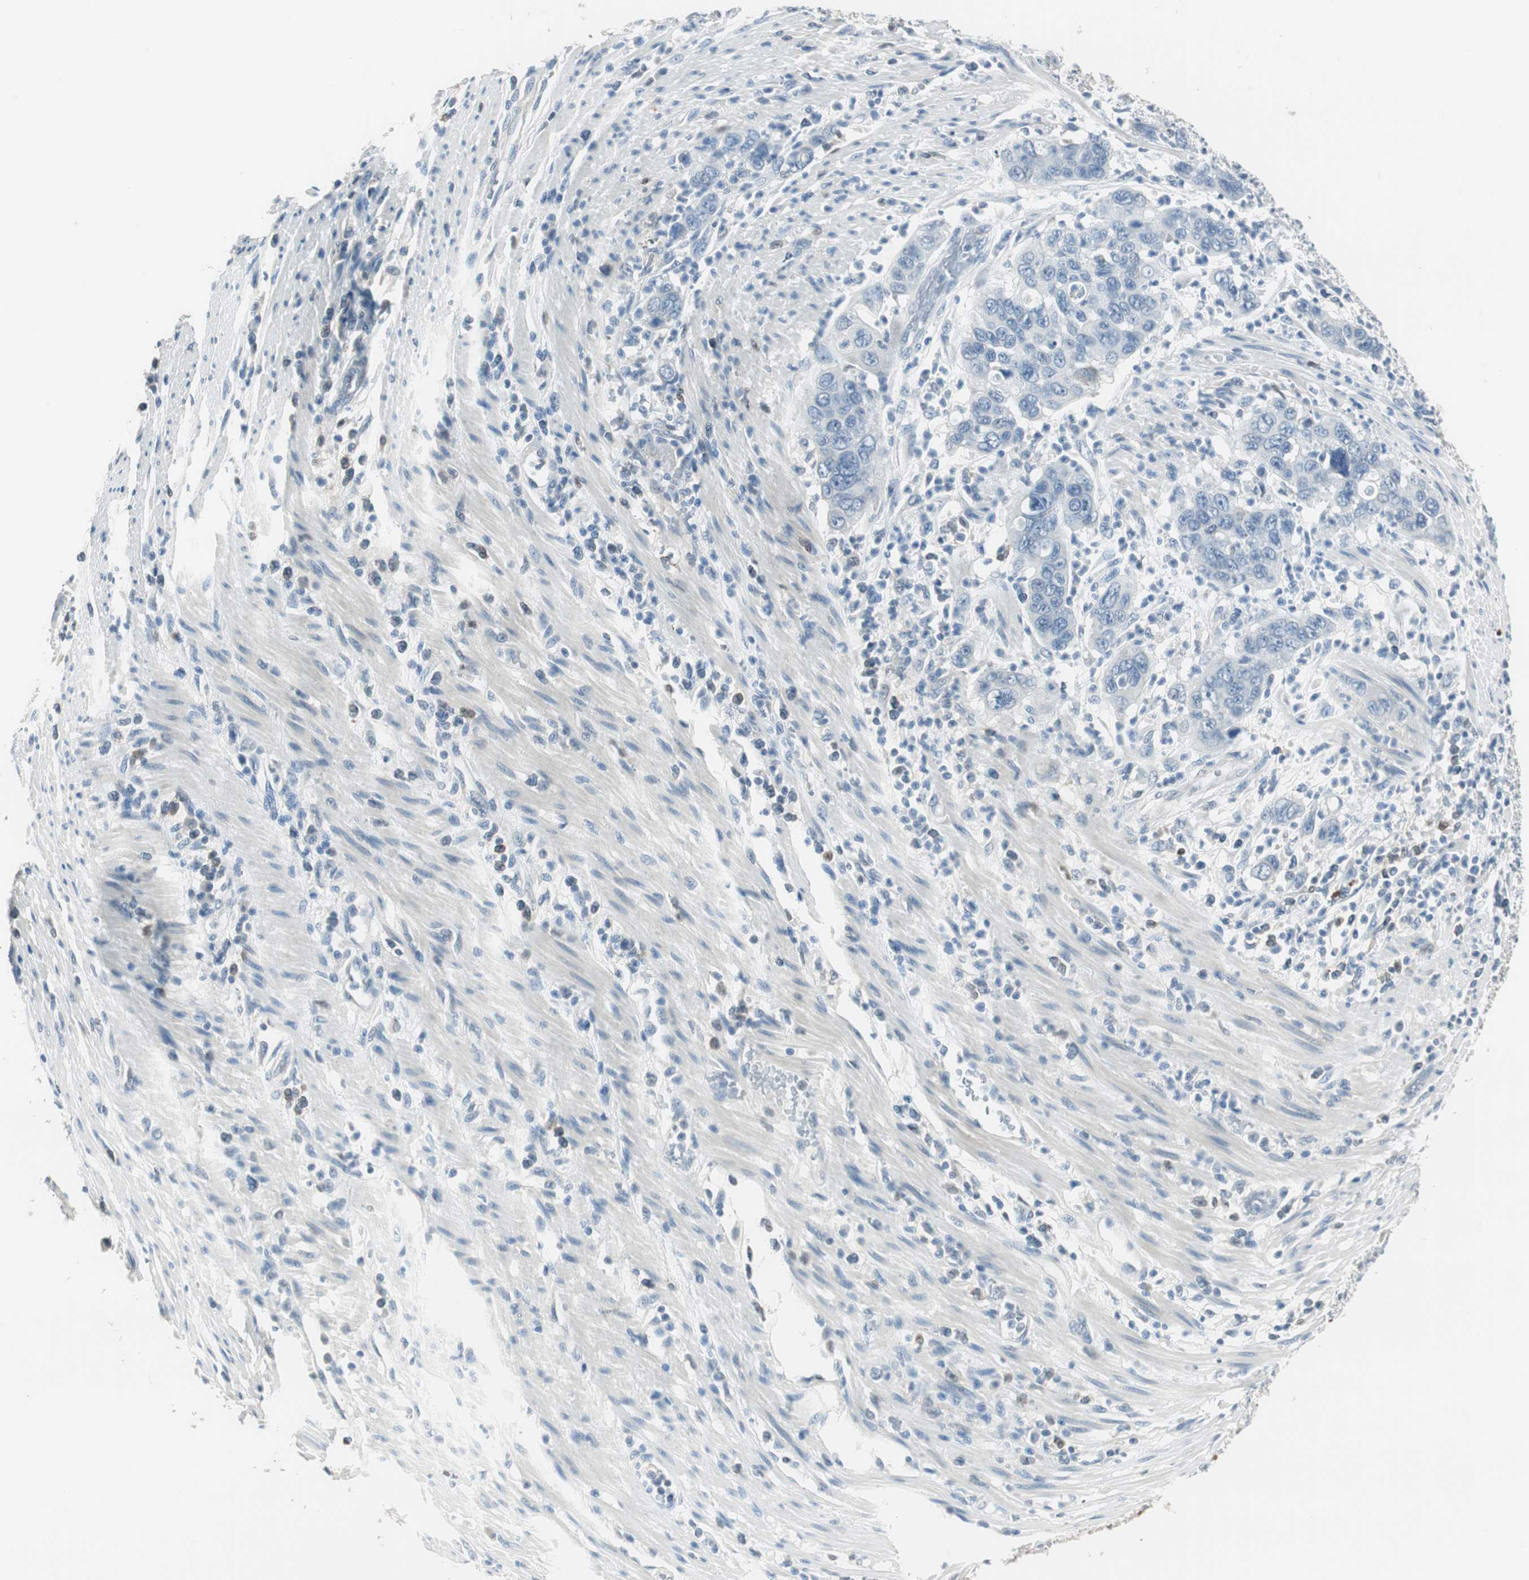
{"staining": {"intensity": "negative", "quantity": "none", "location": "none"}, "tissue": "pancreatic cancer", "cell_type": "Tumor cells", "image_type": "cancer", "snomed": [{"axis": "morphology", "description": "Adenocarcinoma, NOS"}, {"axis": "topography", "description": "Pancreas"}], "caption": "High power microscopy micrograph of an IHC photomicrograph of adenocarcinoma (pancreatic), revealing no significant positivity in tumor cells. (DAB IHC, high magnification).", "gene": "MSTO1", "patient": {"sex": "female", "age": 71}}